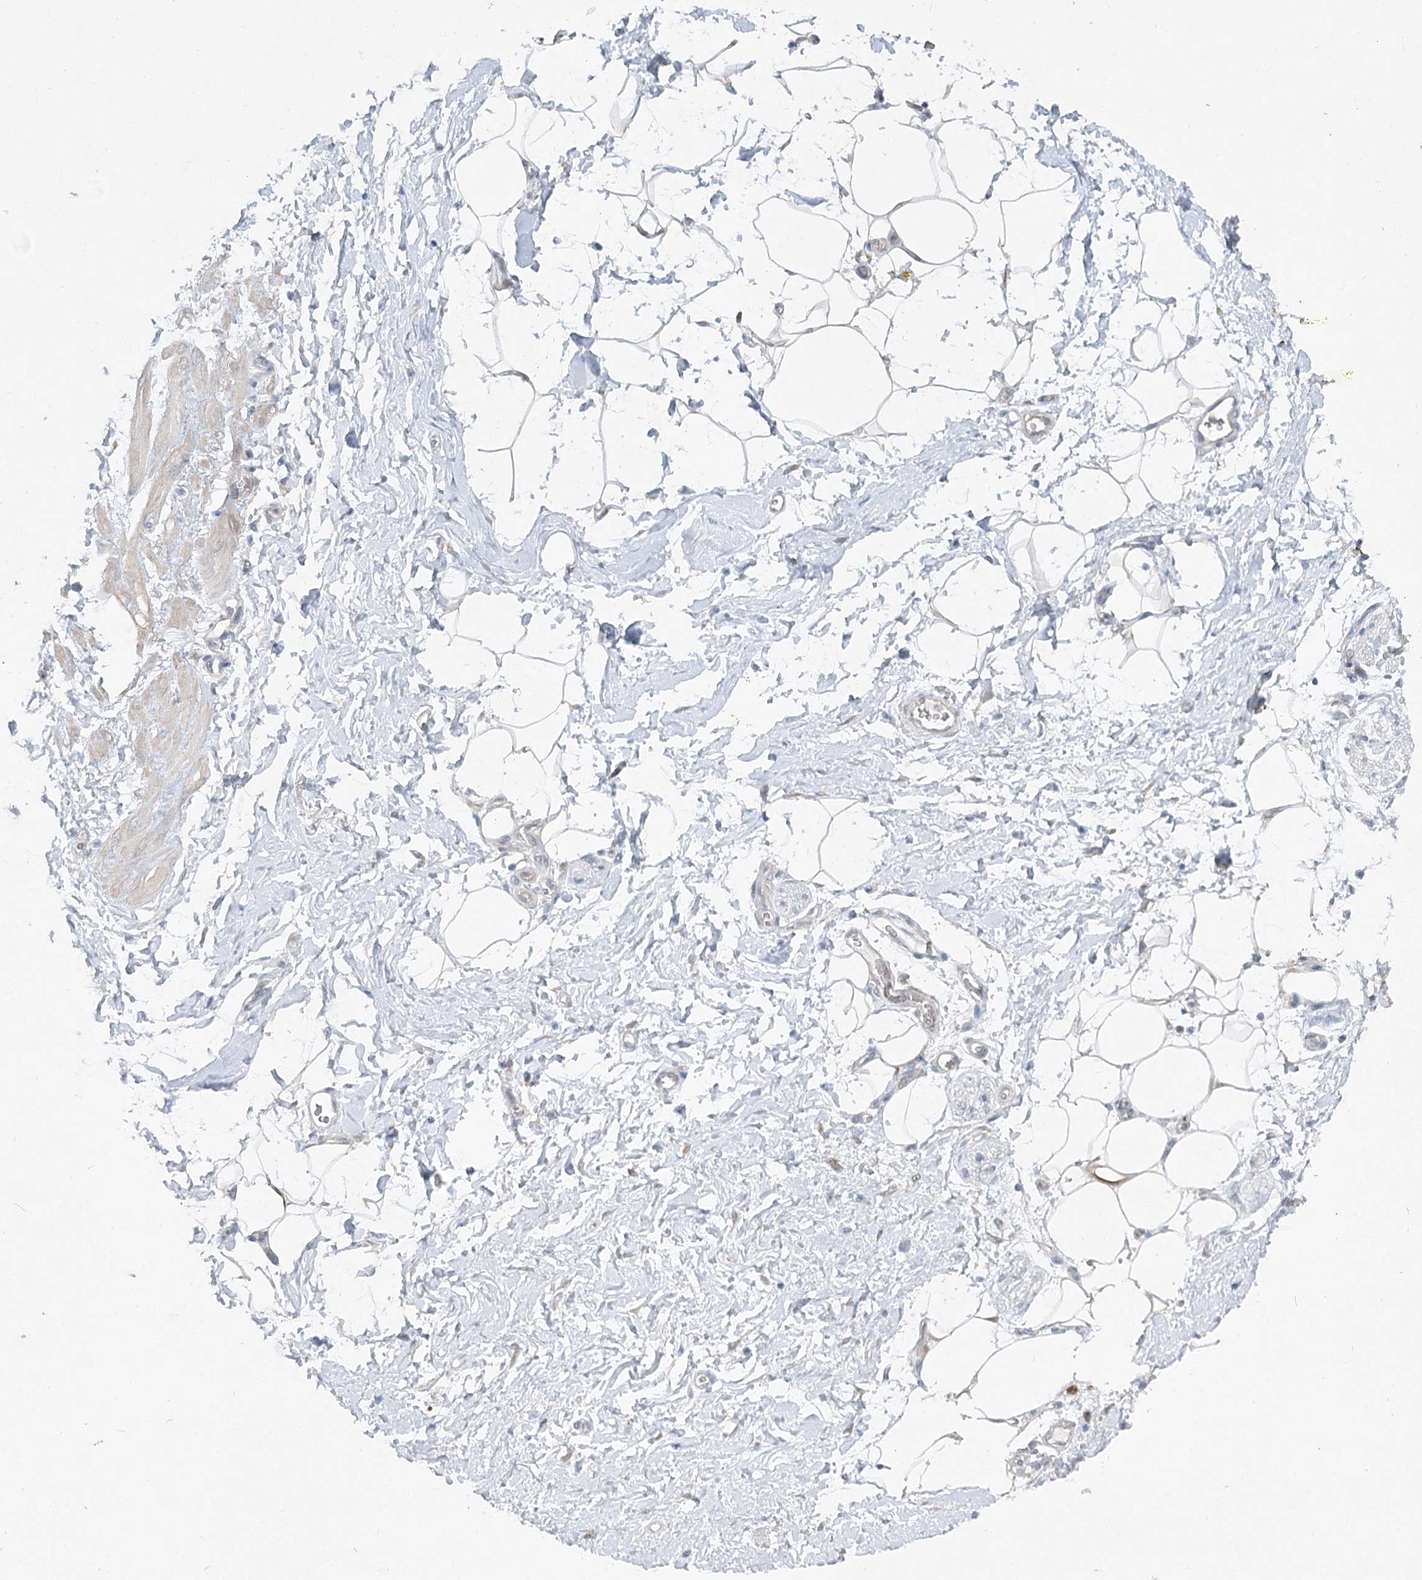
{"staining": {"intensity": "negative", "quantity": "none", "location": "none"}, "tissue": "adipose tissue", "cell_type": "Adipocytes", "image_type": "normal", "snomed": [{"axis": "morphology", "description": "Normal tissue, NOS"}, {"axis": "morphology", "description": "Adenocarcinoma, NOS"}, {"axis": "topography", "description": "Pancreas"}, {"axis": "topography", "description": "Peripheral nerve tissue"}], "caption": "A high-resolution photomicrograph shows IHC staining of benign adipose tissue, which demonstrates no significant staining in adipocytes.", "gene": "AAMDC", "patient": {"sex": "male", "age": 59}}